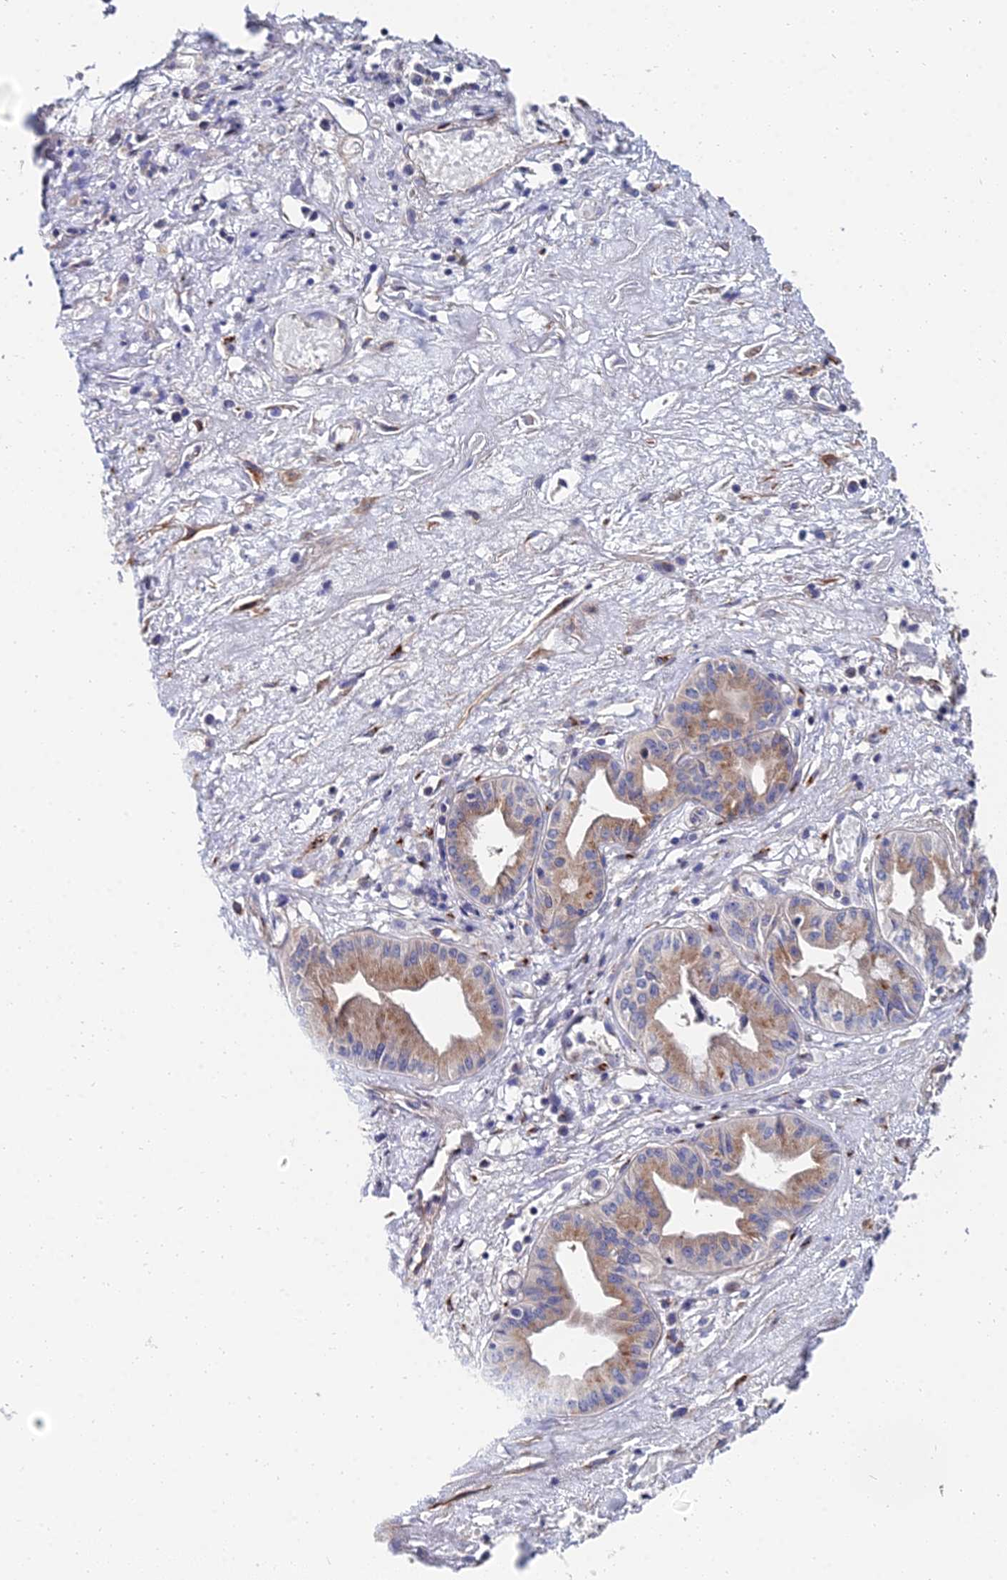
{"staining": {"intensity": "moderate", "quantity": "25%-75%", "location": "cytoplasmic/membranous"}, "tissue": "pancreatic cancer", "cell_type": "Tumor cells", "image_type": "cancer", "snomed": [{"axis": "morphology", "description": "Adenocarcinoma, NOS"}, {"axis": "topography", "description": "Pancreas"}], "caption": "Immunohistochemistry of adenocarcinoma (pancreatic) reveals medium levels of moderate cytoplasmic/membranous expression in about 25%-75% of tumor cells. (DAB (3,3'-diaminobenzidine) = brown stain, brightfield microscopy at high magnification).", "gene": "BORCS8", "patient": {"sex": "female", "age": 50}}